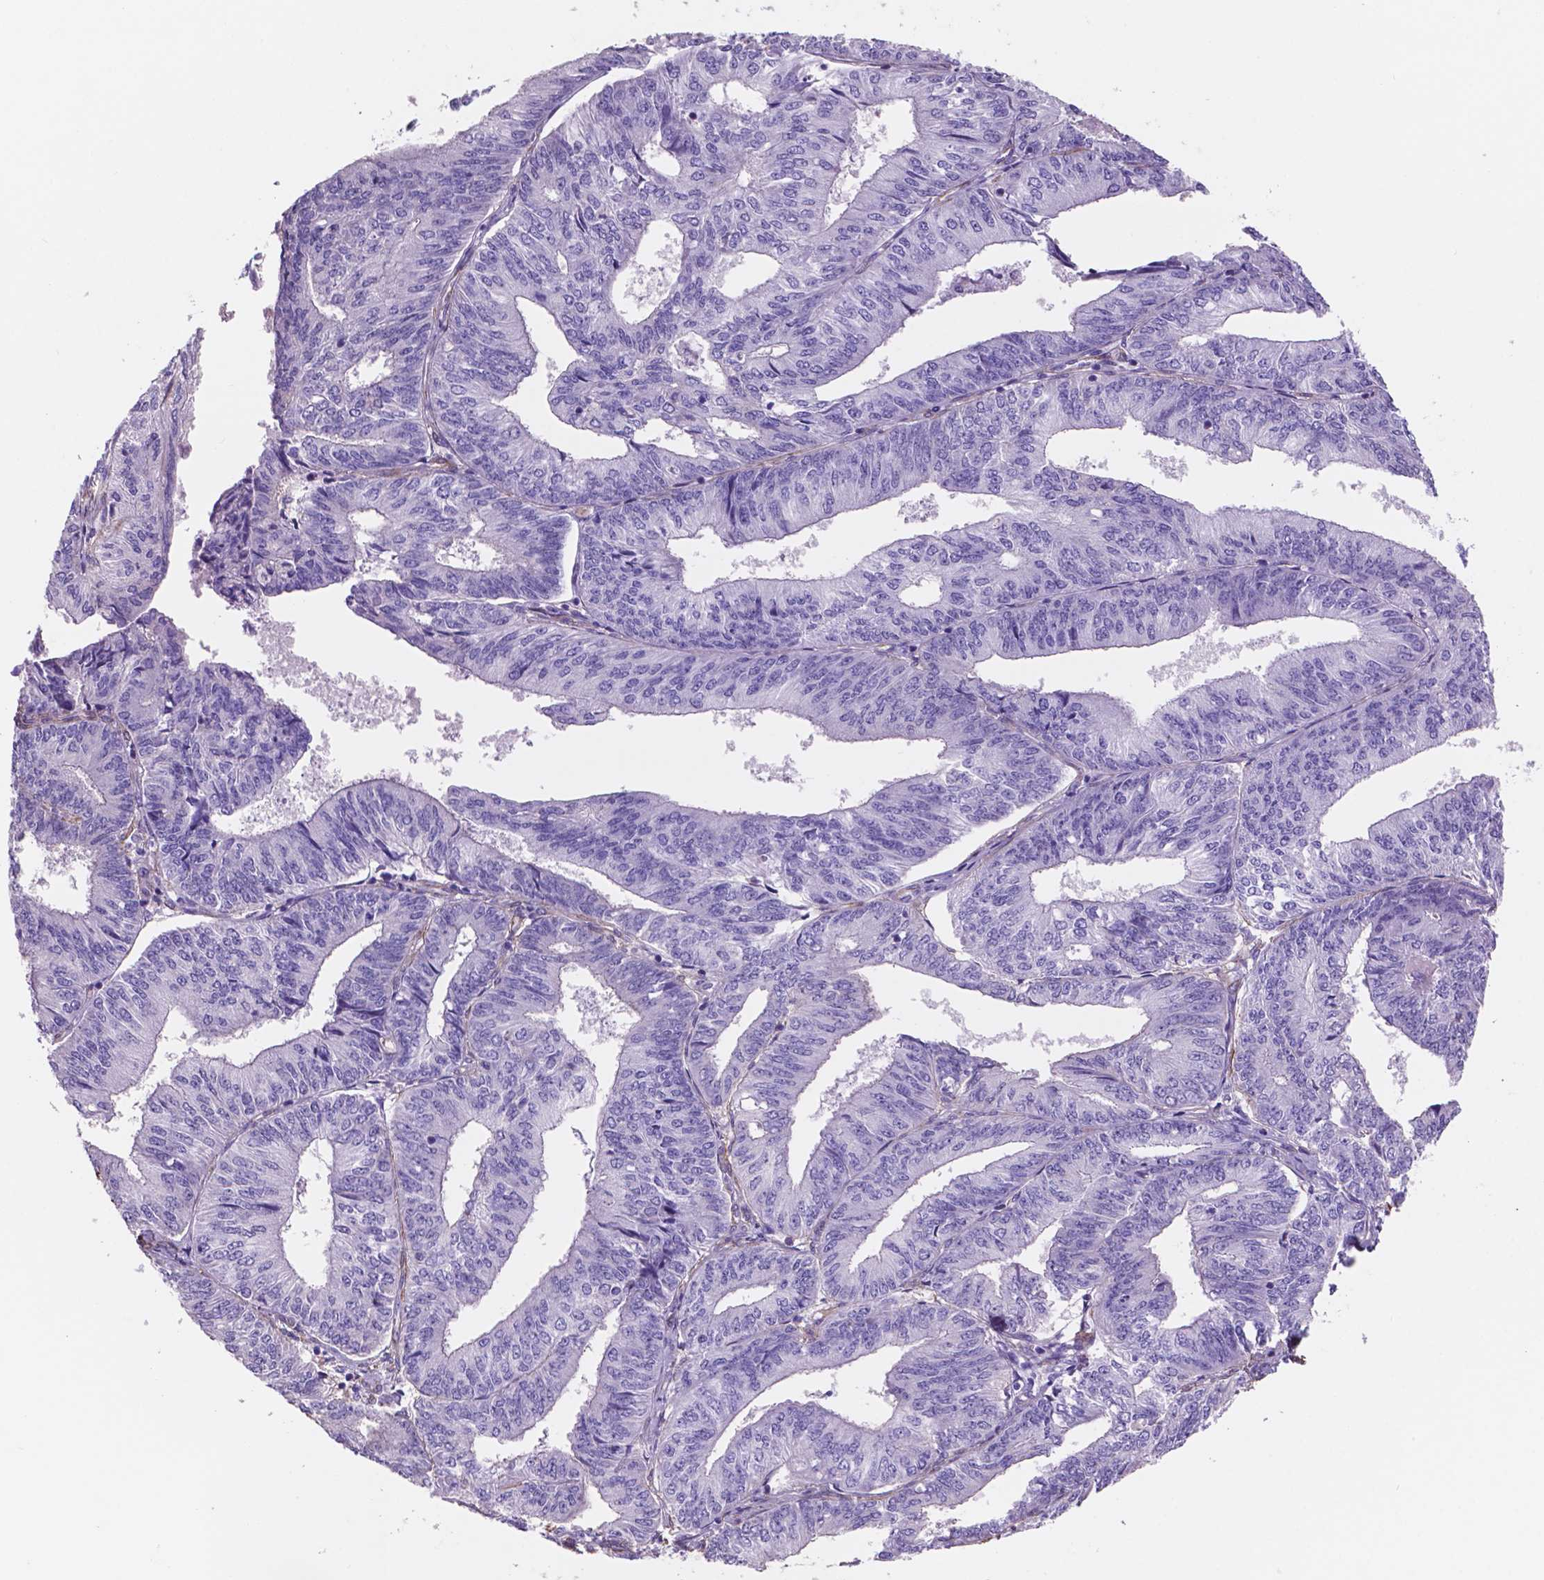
{"staining": {"intensity": "negative", "quantity": "none", "location": "none"}, "tissue": "endometrial cancer", "cell_type": "Tumor cells", "image_type": "cancer", "snomed": [{"axis": "morphology", "description": "Adenocarcinoma, NOS"}, {"axis": "topography", "description": "Endometrium"}], "caption": "Tumor cells are negative for brown protein staining in endometrial adenocarcinoma. (Immunohistochemistry (ihc), brightfield microscopy, high magnification).", "gene": "TOR2A", "patient": {"sex": "female", "age": 58}}